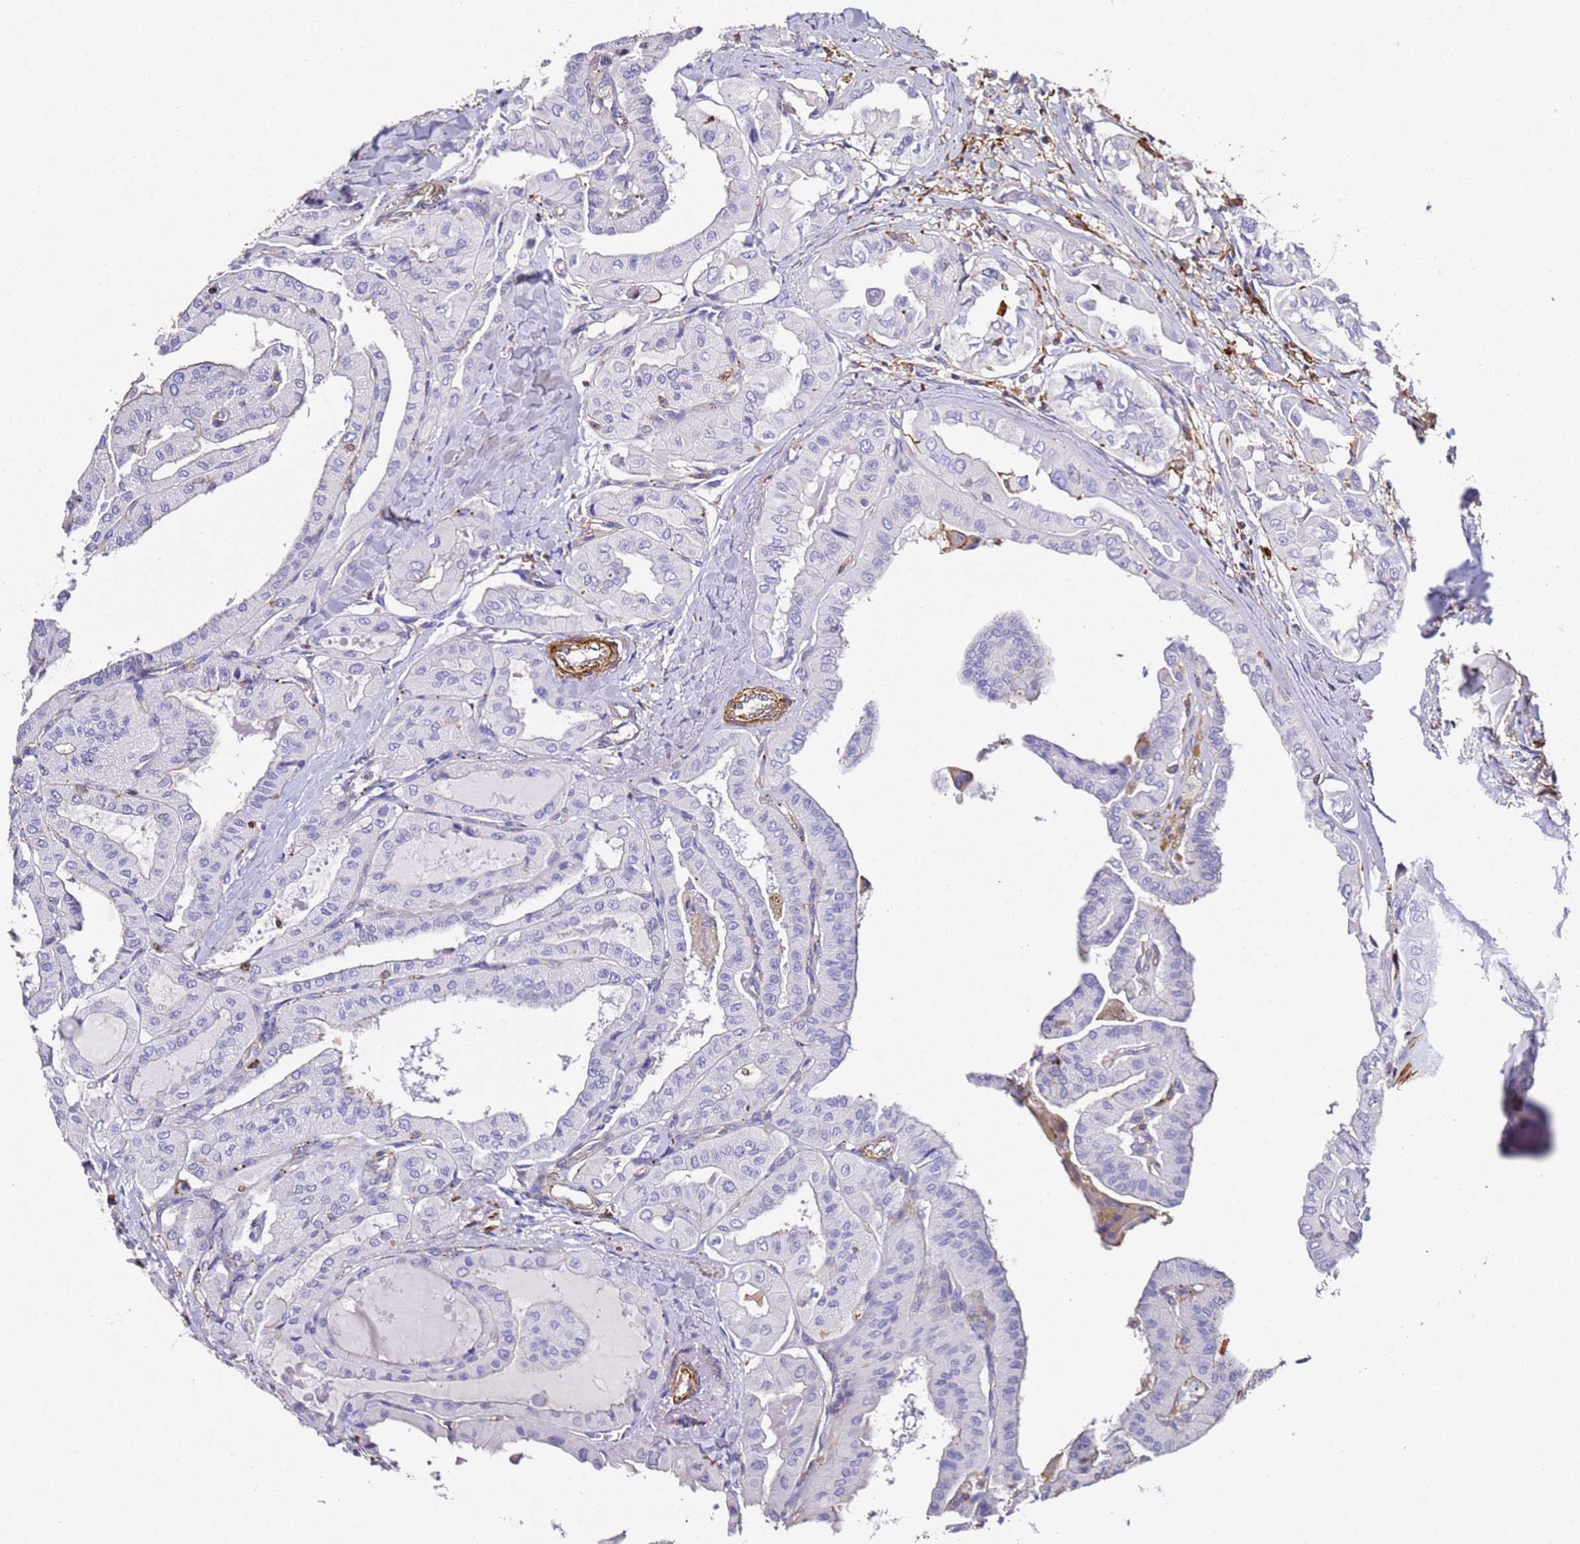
{"staining": {"intensity": "negative", "quantity": "none", "location": "none"}, "tissue": "thyroid cancer", "cell_type": "Tumor cells", "image_type": "cancer", "snomed": [{"axis": "morphology", "description": "Papillary adenocarcinoma, NOS"}, {"axis": "topography", "description": "Thyroid gland"}], "caption": "The image demonstrates no significant positivity in tumor cells of papillary adenocarcinoma (thyroid). (Immunohistochemistry (ihc), brightfield microscopy, high magnification).", "gene": "ZNF671", "patient": {"sex": "female", "age": 59}}